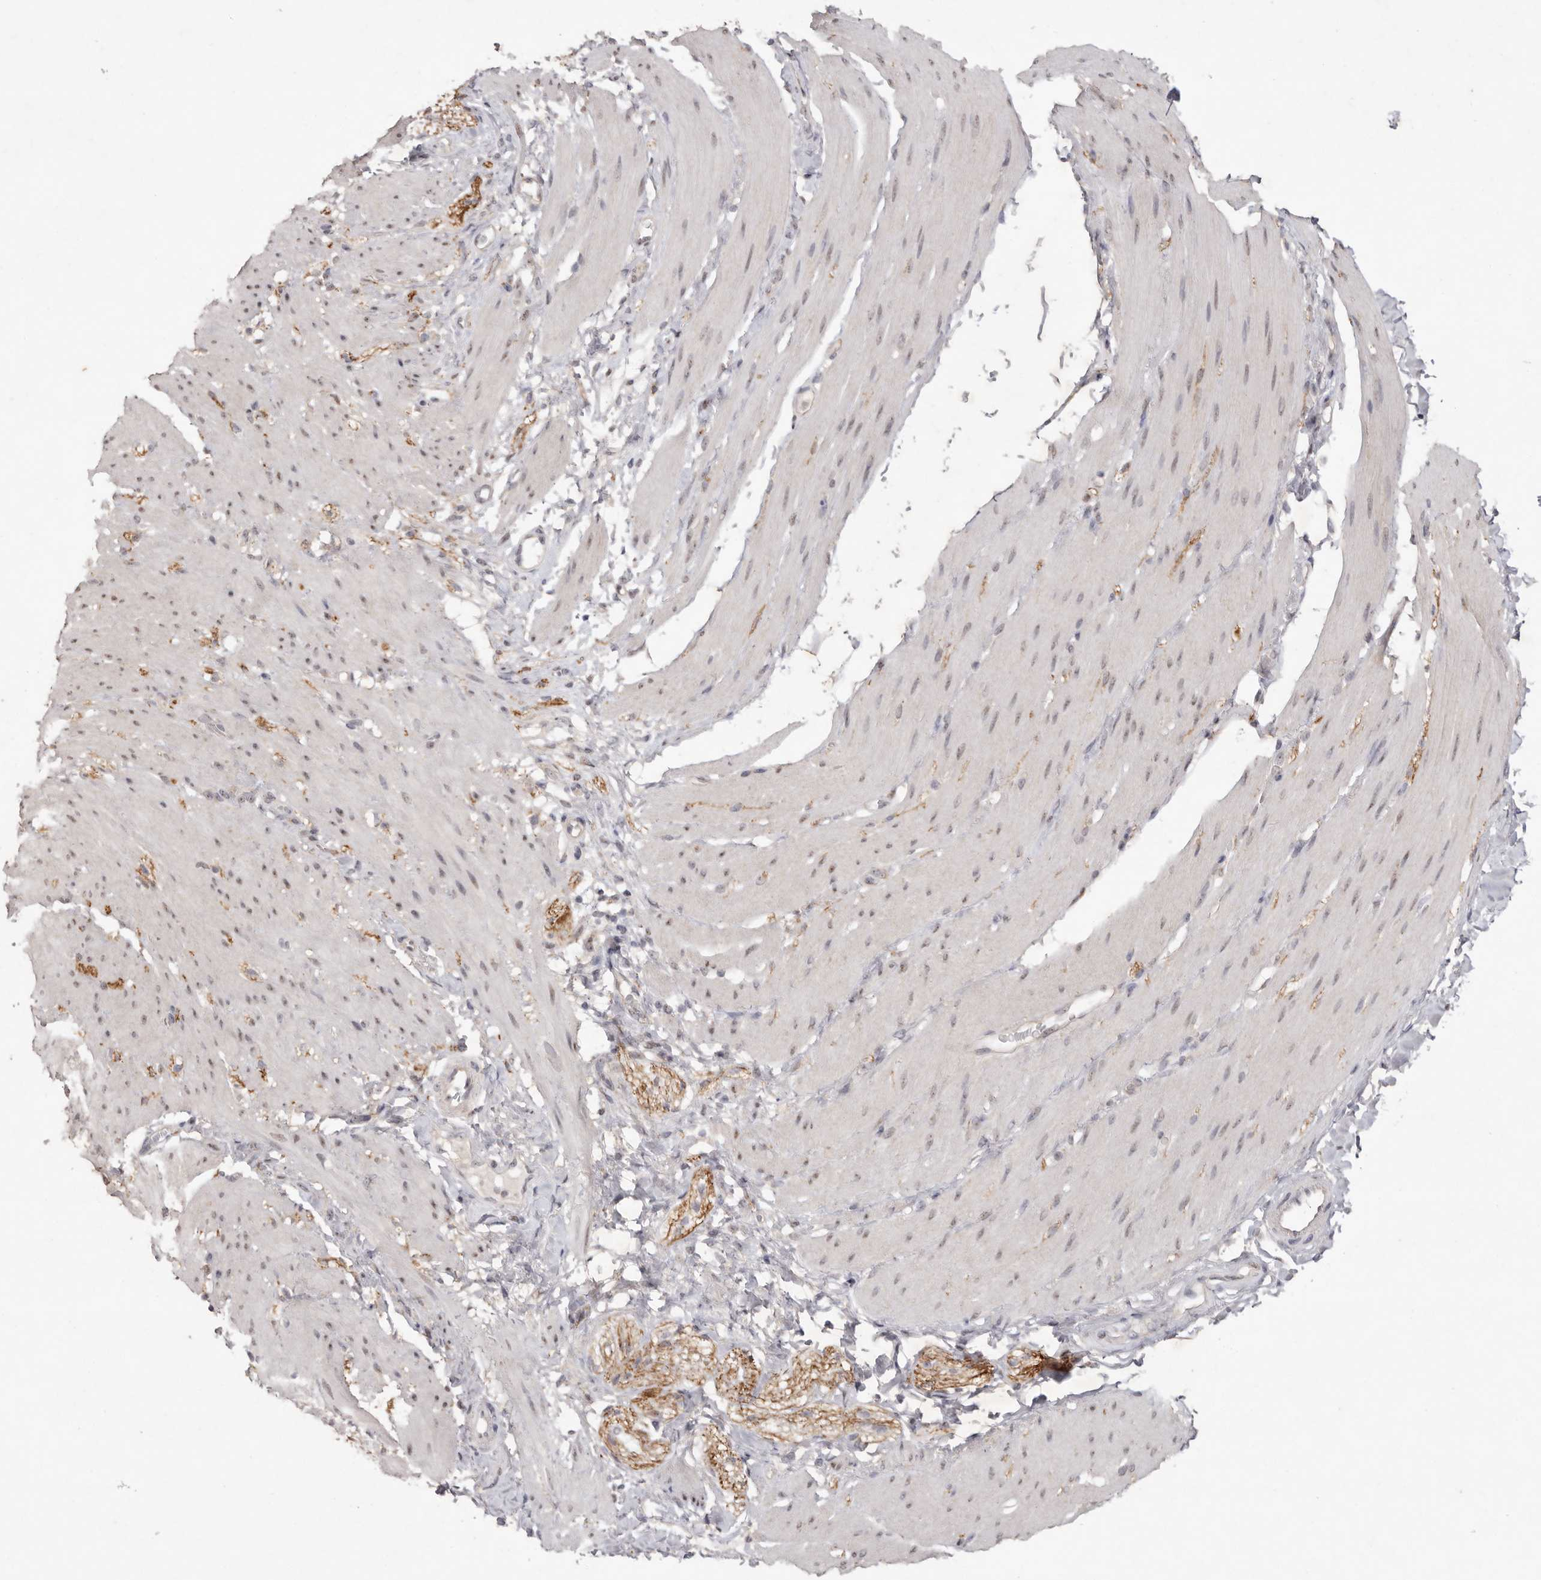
{"staining": {"intensity": "negative", "quantity": "none", "location": "none"}, "tissue": "smooth muscle", "cell_type": "Smooth muscle cells", "image_type": "normal", "snomed": [{"axis": "morphology", "description": "Normal tissue, NOS"}, {"axis": "topography", "description": "Smooth muscle"}, {"axis": "topography", "description": "Small intestine"}], "caption": "Unremarkable smooth muscle was stained to show a protein in brown. There is no significant positivity in smooth muscle cells. The staining is performed using DAB brown chromogen with nuclei counter-stained in using hematoxylin.", "gene": "TADA1", "patient": {"sex": "female", "age": 84}}